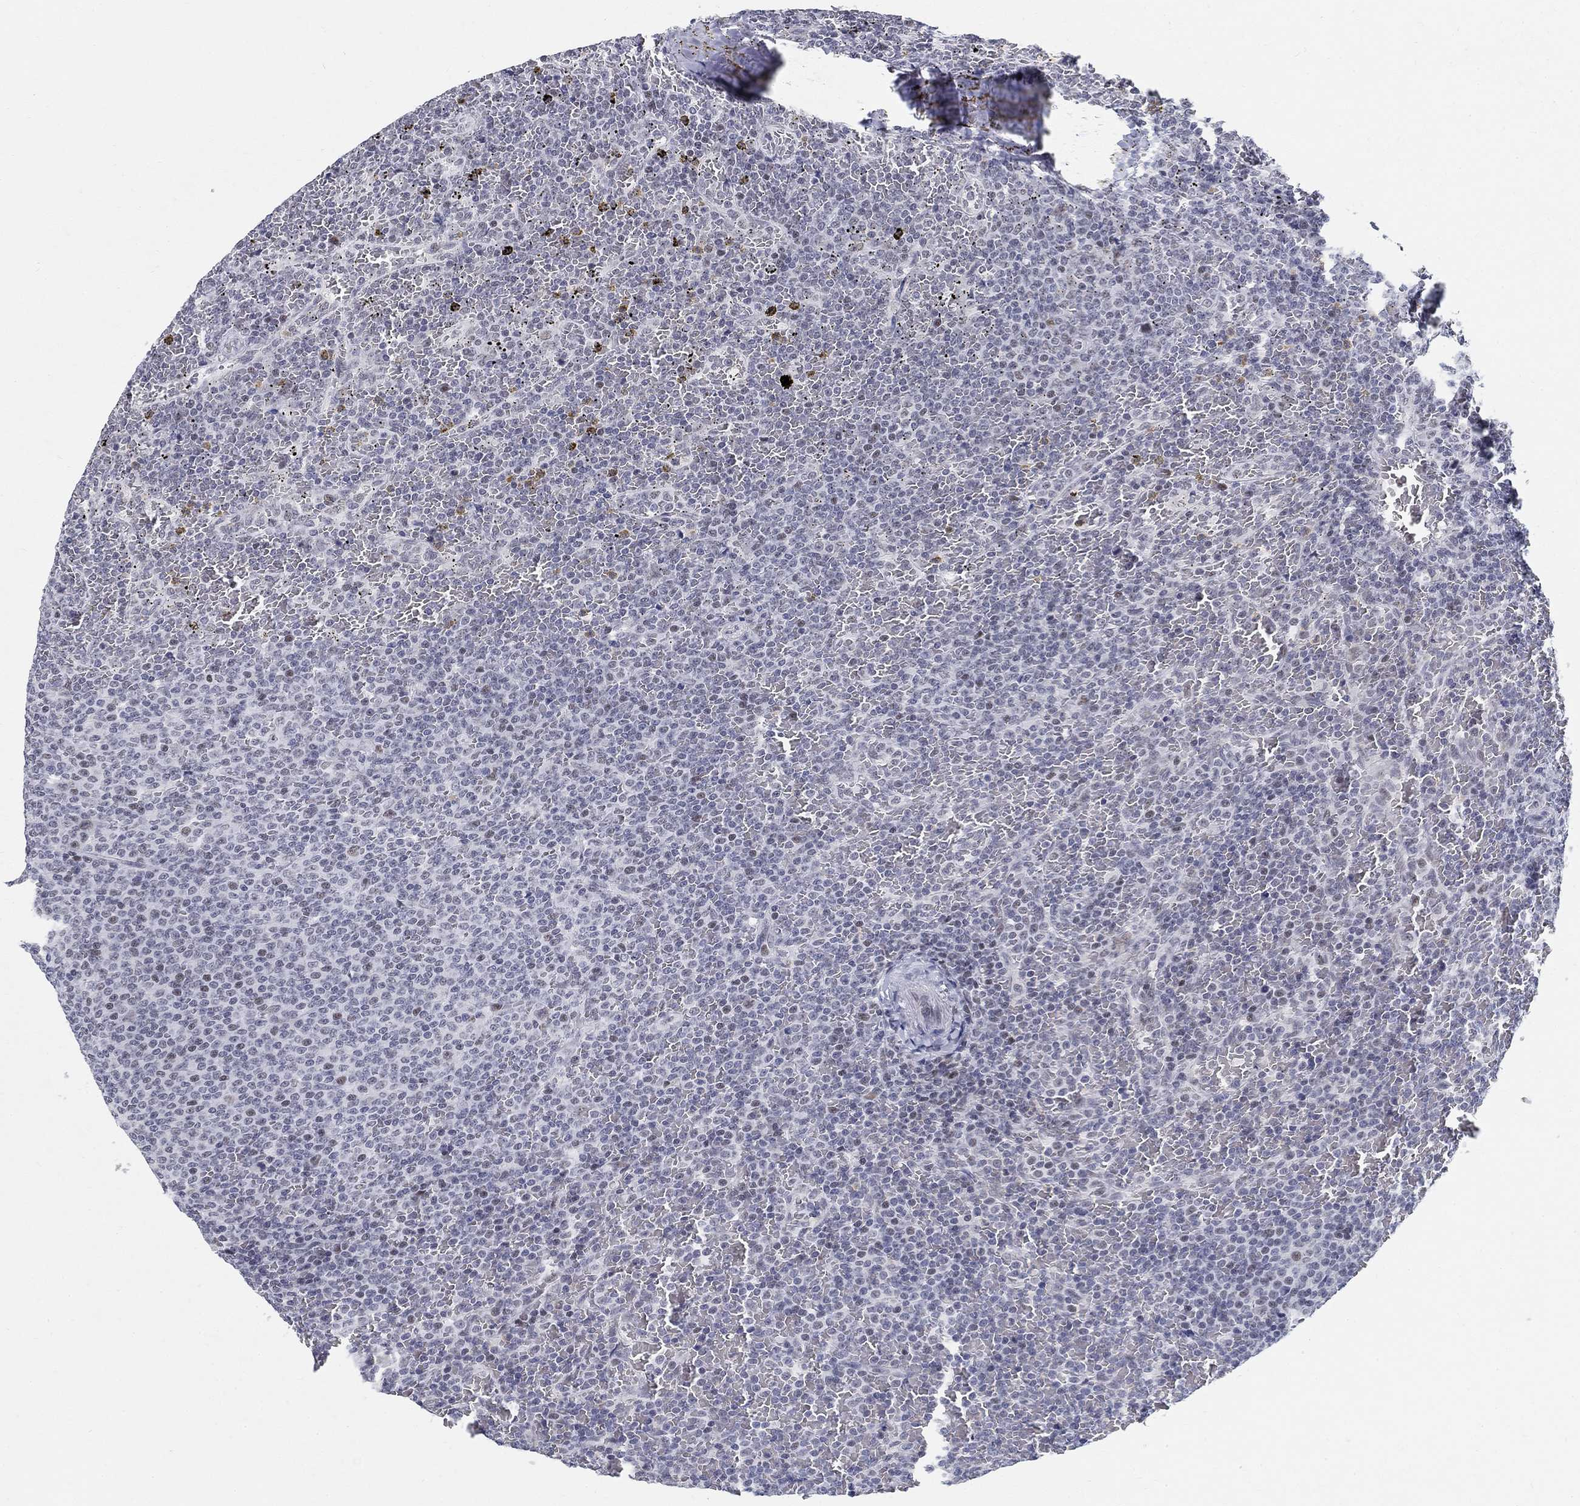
{"staining": {"intensity": "negative", "quantity": "none", "location": "none"}, "tissue": "lymphoma", "cell_type": "Tumor cells", "image_type": "cancer", "snomed": [{"axis": "morphology", "description": "Malignant lymphoma, non-Hodgkin's type, Low grade"}, {"axis": "topography", "description": "Spleen"}], "caption": "The histopathology image demonstrates no staining of tumor cells in lymphoma.", "gene": "BHLHE22", "patient": {"sex": "female", "age": 77}}